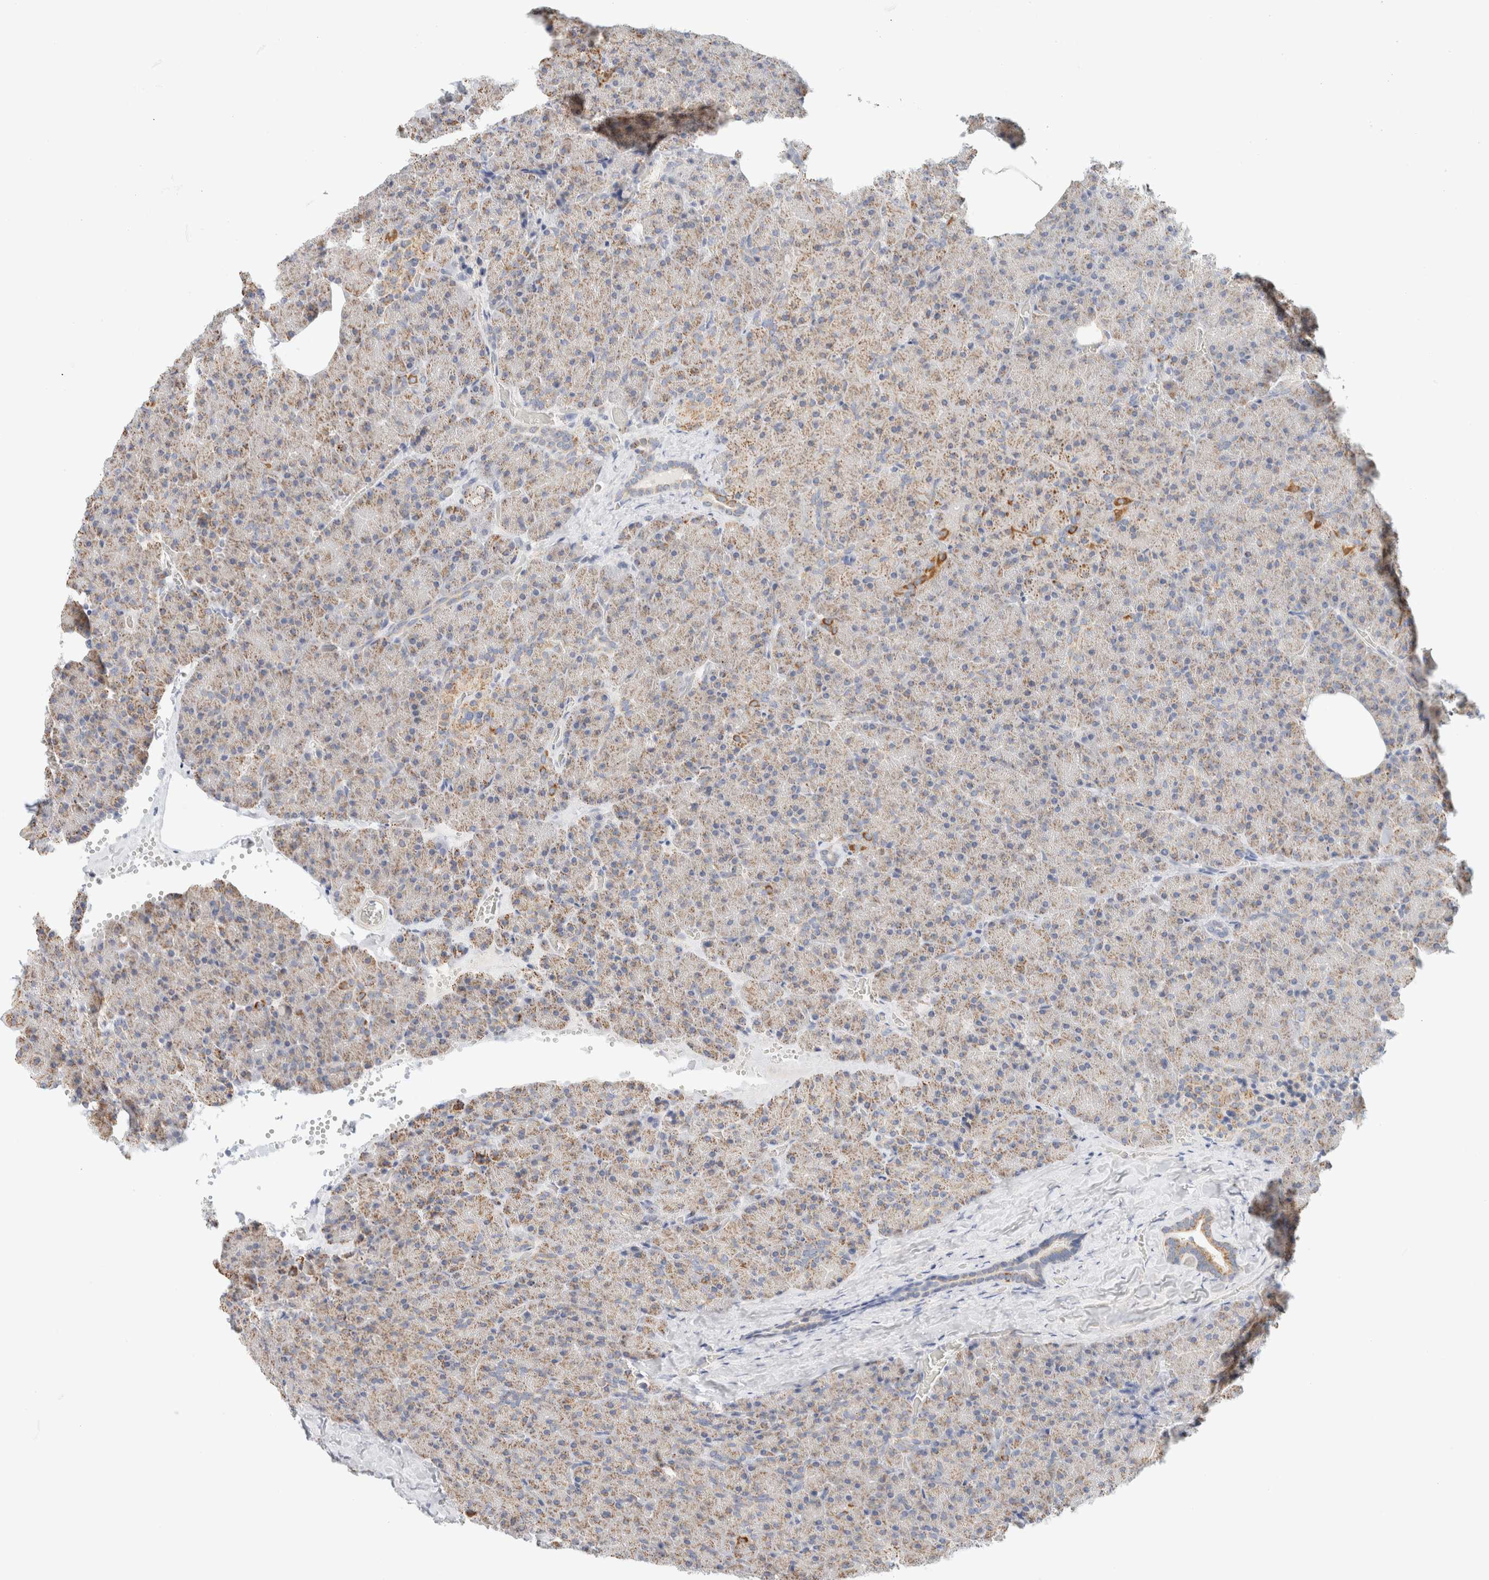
{"staining": {"intensity": "moderate", "quantity": ">75%", "location": "cytoplasmic/membranous"}, "tissue": "pancreas", "cell_type": "Exocrine glandular cells", "image_type": "normal", "snomed": [{"axis": "morphology", "description": "Normal tissue, NOS"}, {"axis": "morphology", "description": "Carcinoid, malignant, NOS"}, {"axis": "topography", "description": "Pancreas"}], "caption": "Immunohistochemistry staining of normal pancreas, which displays medium levels of moderate cytoplasmic/membranous staining in about >75% of exocrine glandular cells indicating moderate cytoplasmic/membranous protein expression. The staining was performed using DAB (brown) for protein detection and nuclei were counterstained in hematoxylin (blue).", "gene": "HDHD3", "patient": {"sex": "female", "age": 35}}